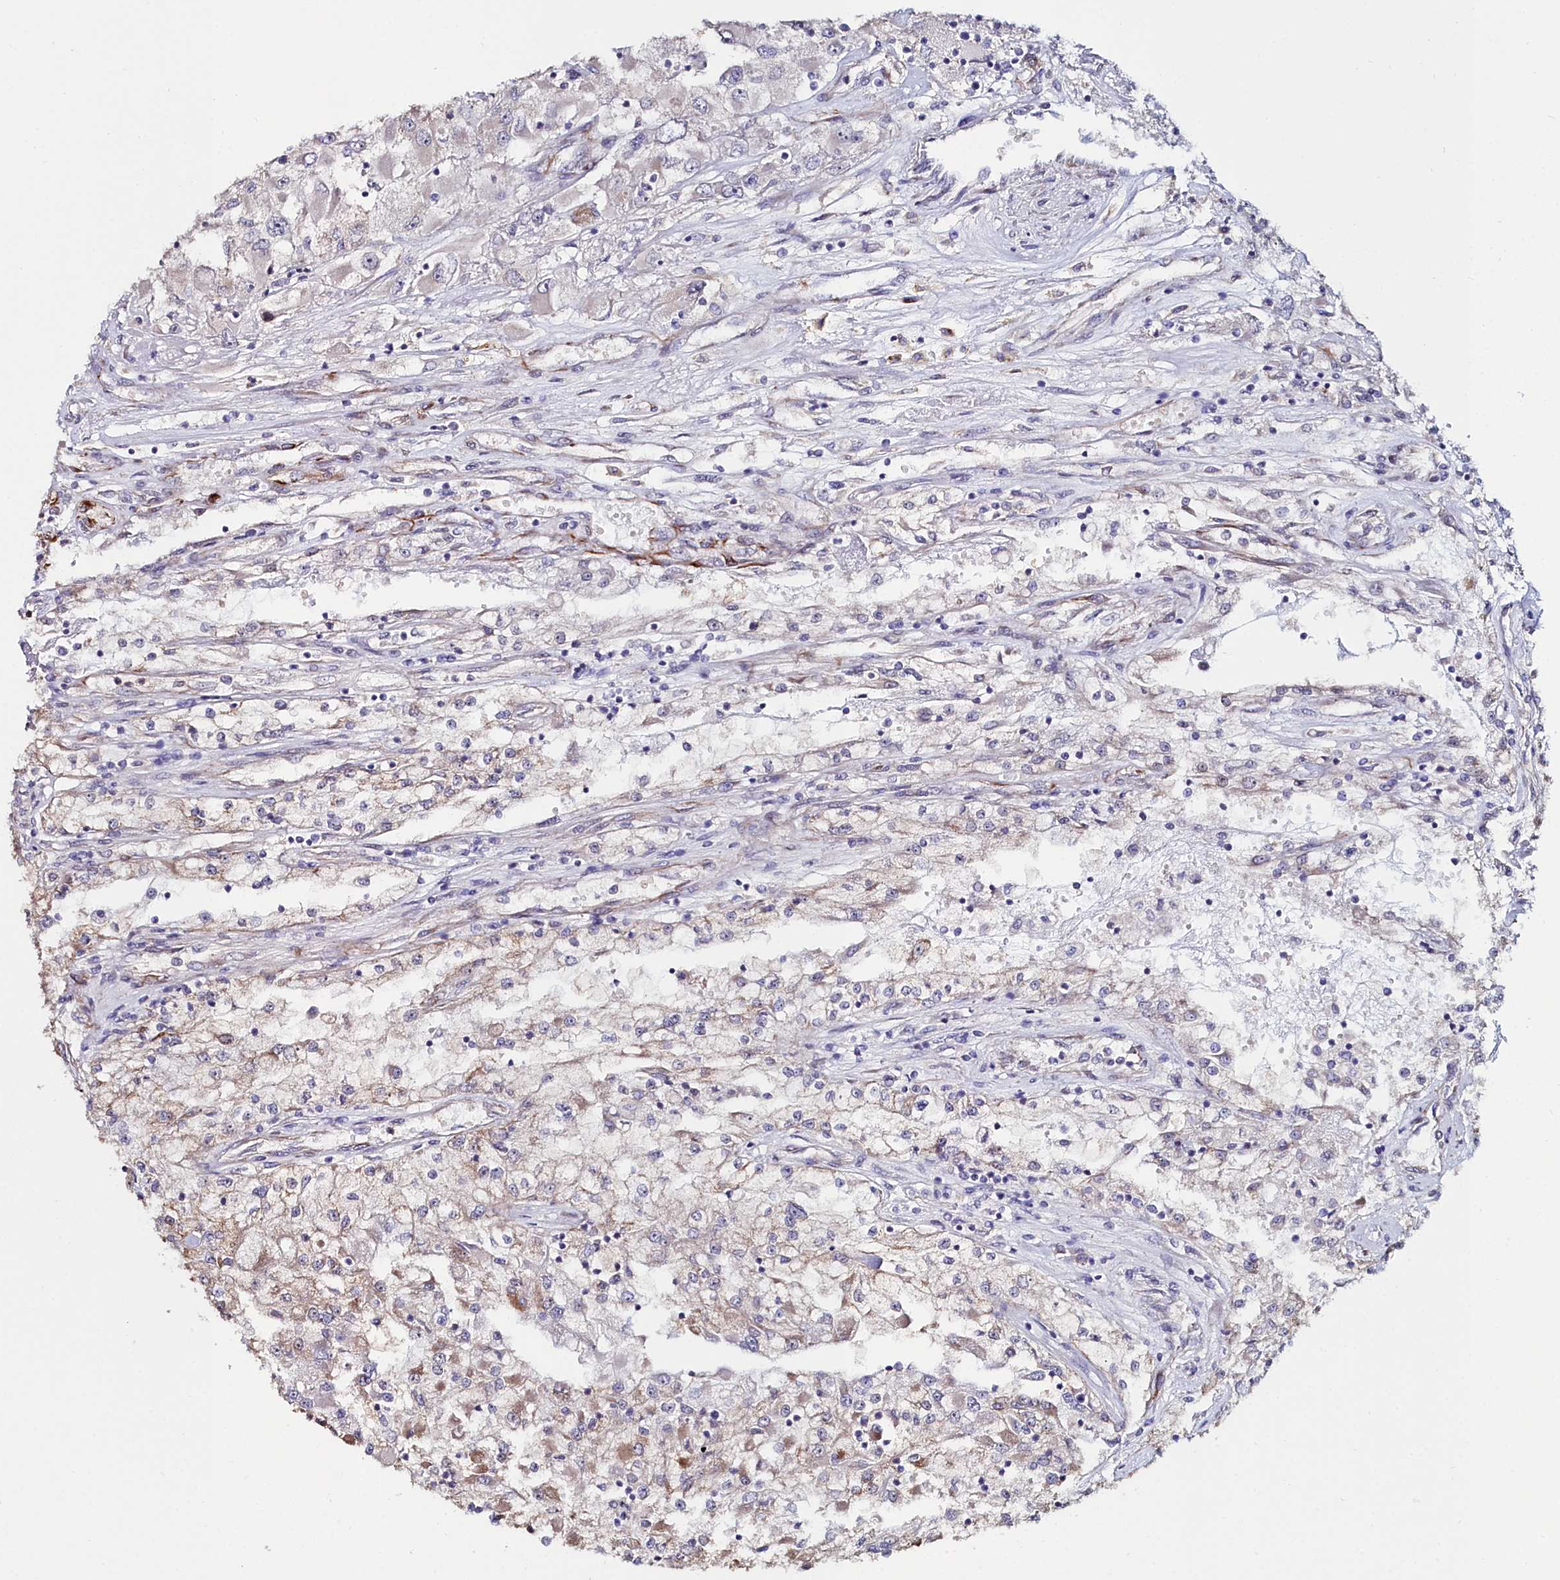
{"staining": {"intensity": "weak", "quantity": "<25%", "location": "cytoplasmic/membranous"}, "tissue": "renal cancer", "cell_type": "Tumor cells", "image_type": "cancer", "snomed": [{"axis": "morphology", "description": "Adenocarcinoma, NOS"}, {"axis": "topography", "description": "Kidney"}], "caption": "The image reveals no significant staining in tumor cells of renal adenocarcinoma. The staining is performed using DAB (3,3'-diaminobenzidine) brown chromogen with nuclei counter-stained in using hematoxylin.", "gene": "C4orf19", "patient": {"sex": "female", "age": 52}}